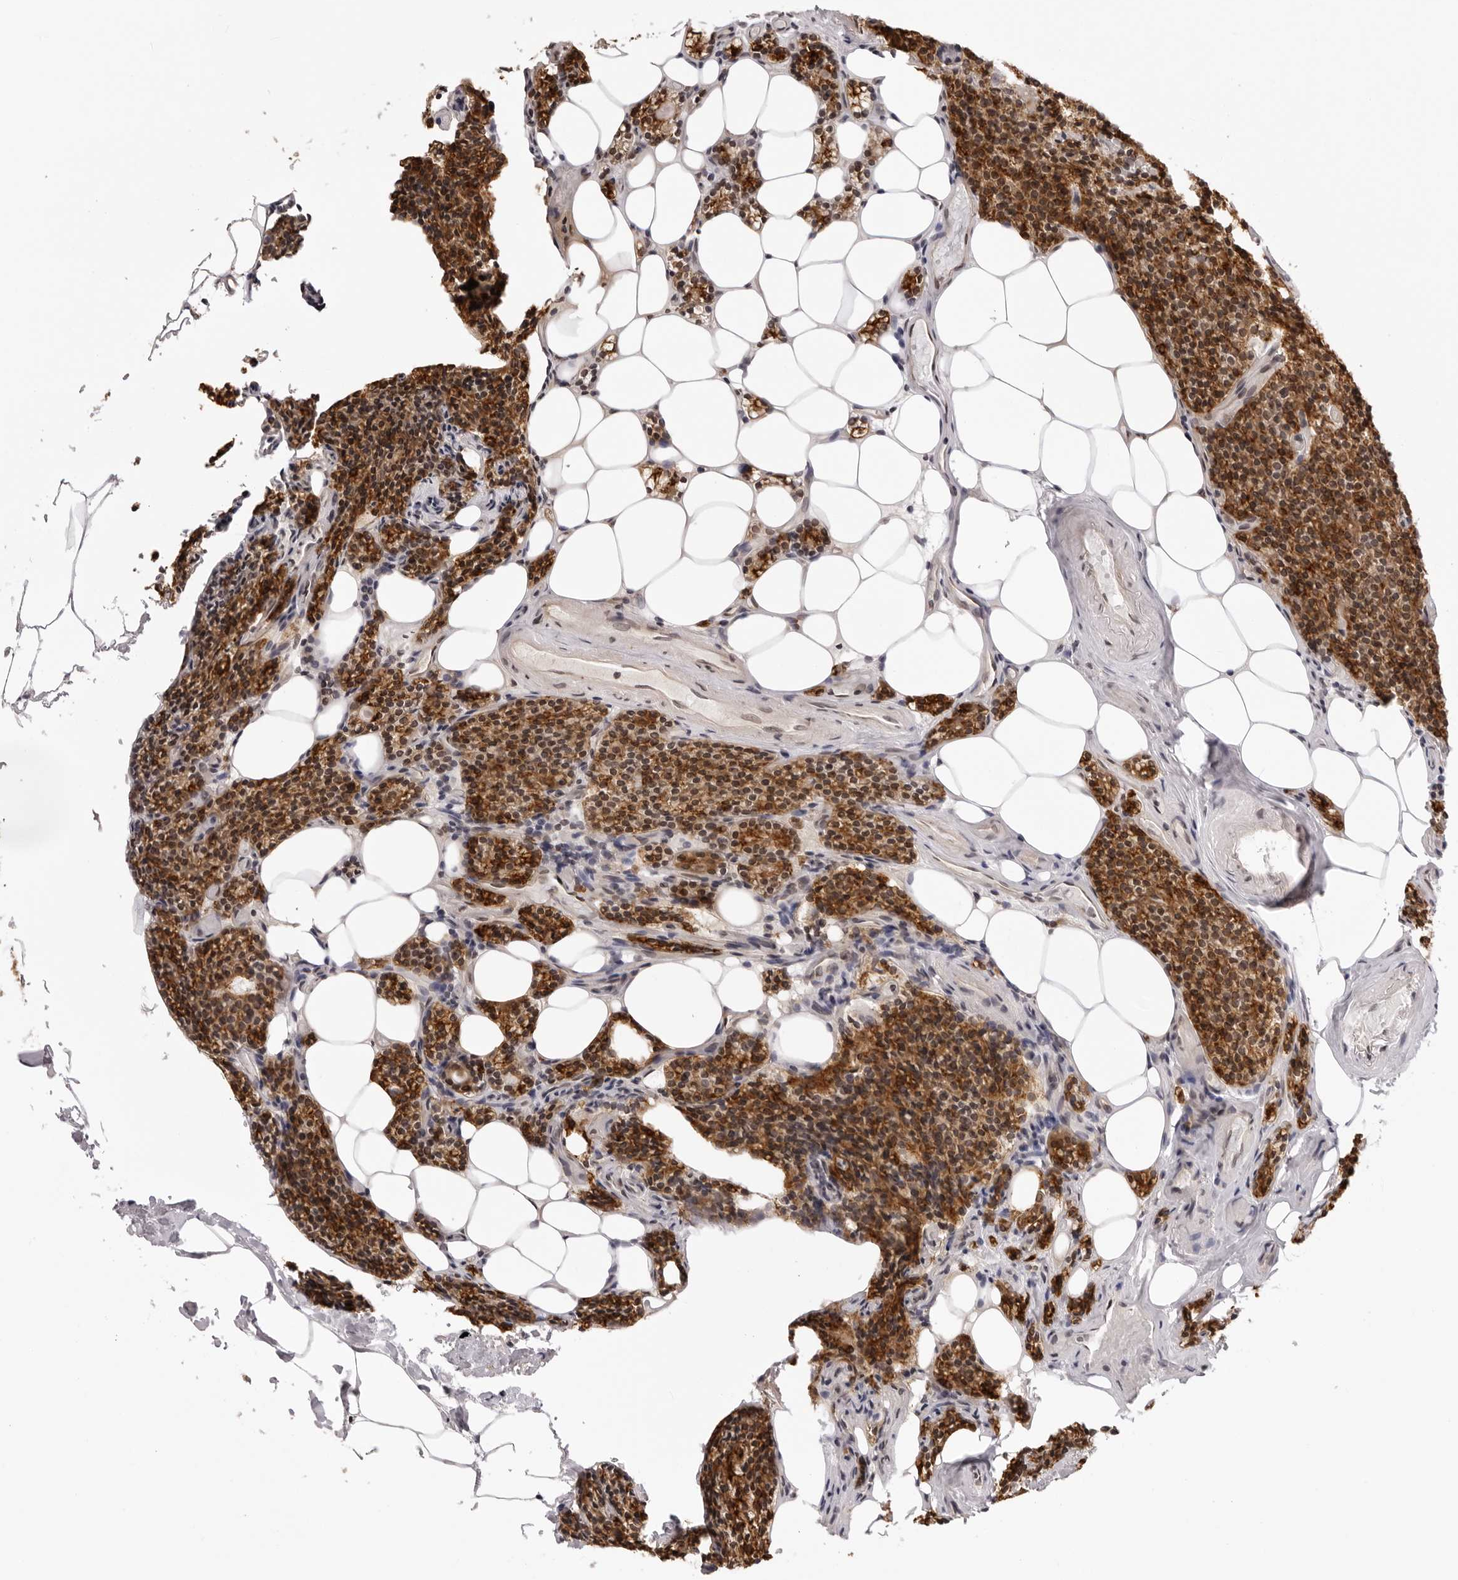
{"staining": {"intensity": "moderate", "quantity": ">75%", "location": "cytoplasmic/membranous"}, "tissue": "parathyroid gland", "cell_type": "Glandular cells", "image_type": "normal", "snomed": [{"axis": "morphology", "description": "Normal tissue, NOS"}, {"axis": "topography", "description": "Parathyroid gland"}], "caption": "Protein analysis of benign parathyroid gland shows moderate cytoplasmic/membranous expression in about >75% of glandular cells. Ihc stains the protein of interest in brown and the nuclei are stained blue.", "gene": "ZC3H11A", "patient": {"sex": "female", "age": 71}}